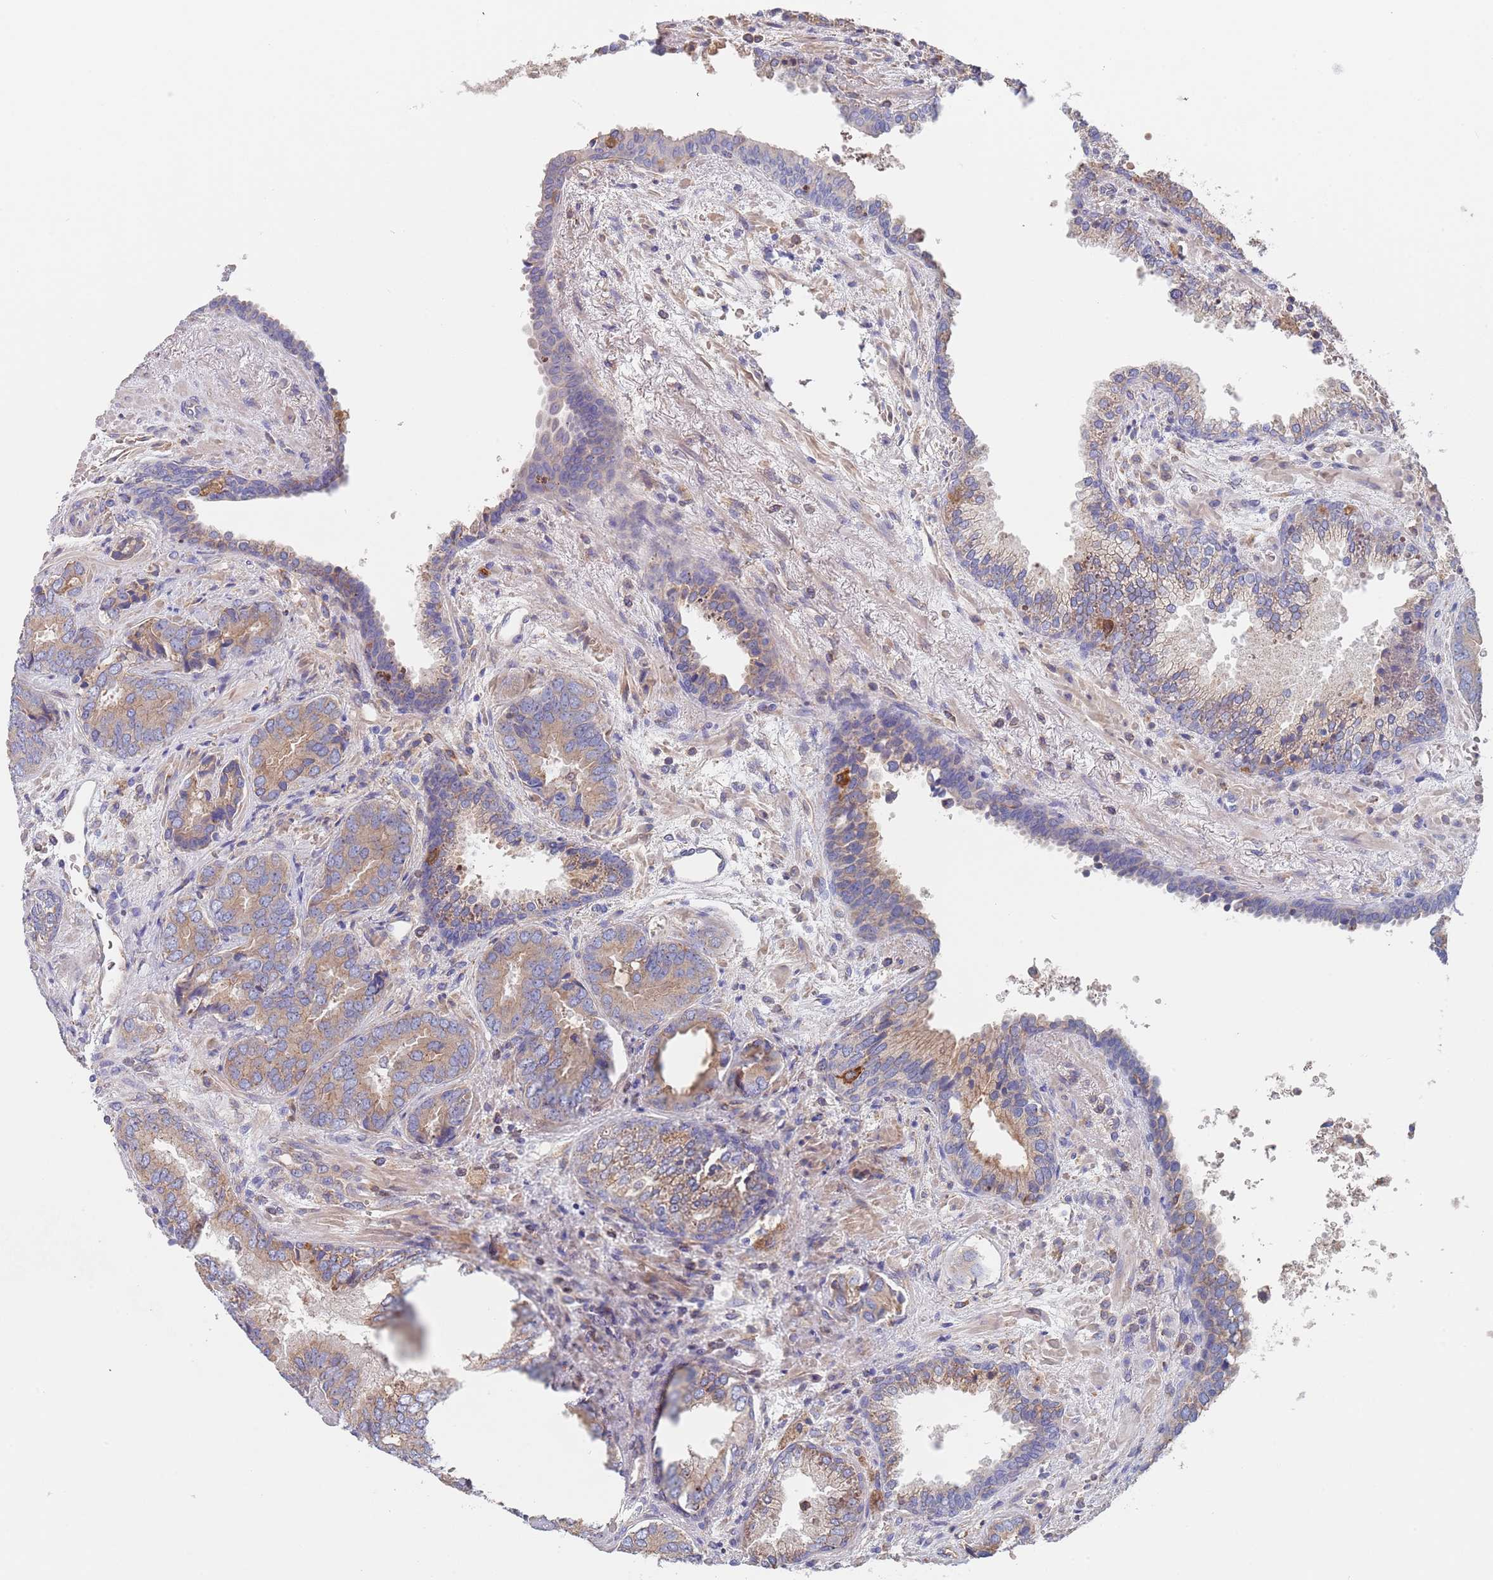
{"staining": {"intensity": "moderate", "quantity": ">75%", "location": "cytoplasmic/membranous"}, "tissue": "prostate cancer", "cell_type": "Tumor cells", "image_type": "cancer", "snomed": [{"axis": "morphology", "description": "Adenocarcinoma, High grade"}, {"axis": "topography", "description": "Prostate"}], "caption": "There is medium levels of moderate cytoplasmic/membranous positivity in tumor cells of prostate cancer (adenocarcinoma (high-grade)), as demonstrated by immunohistochemical staining (brown color).", "gene": "DCUN1D3", "patient": {"sex": "male", "age": 71}}